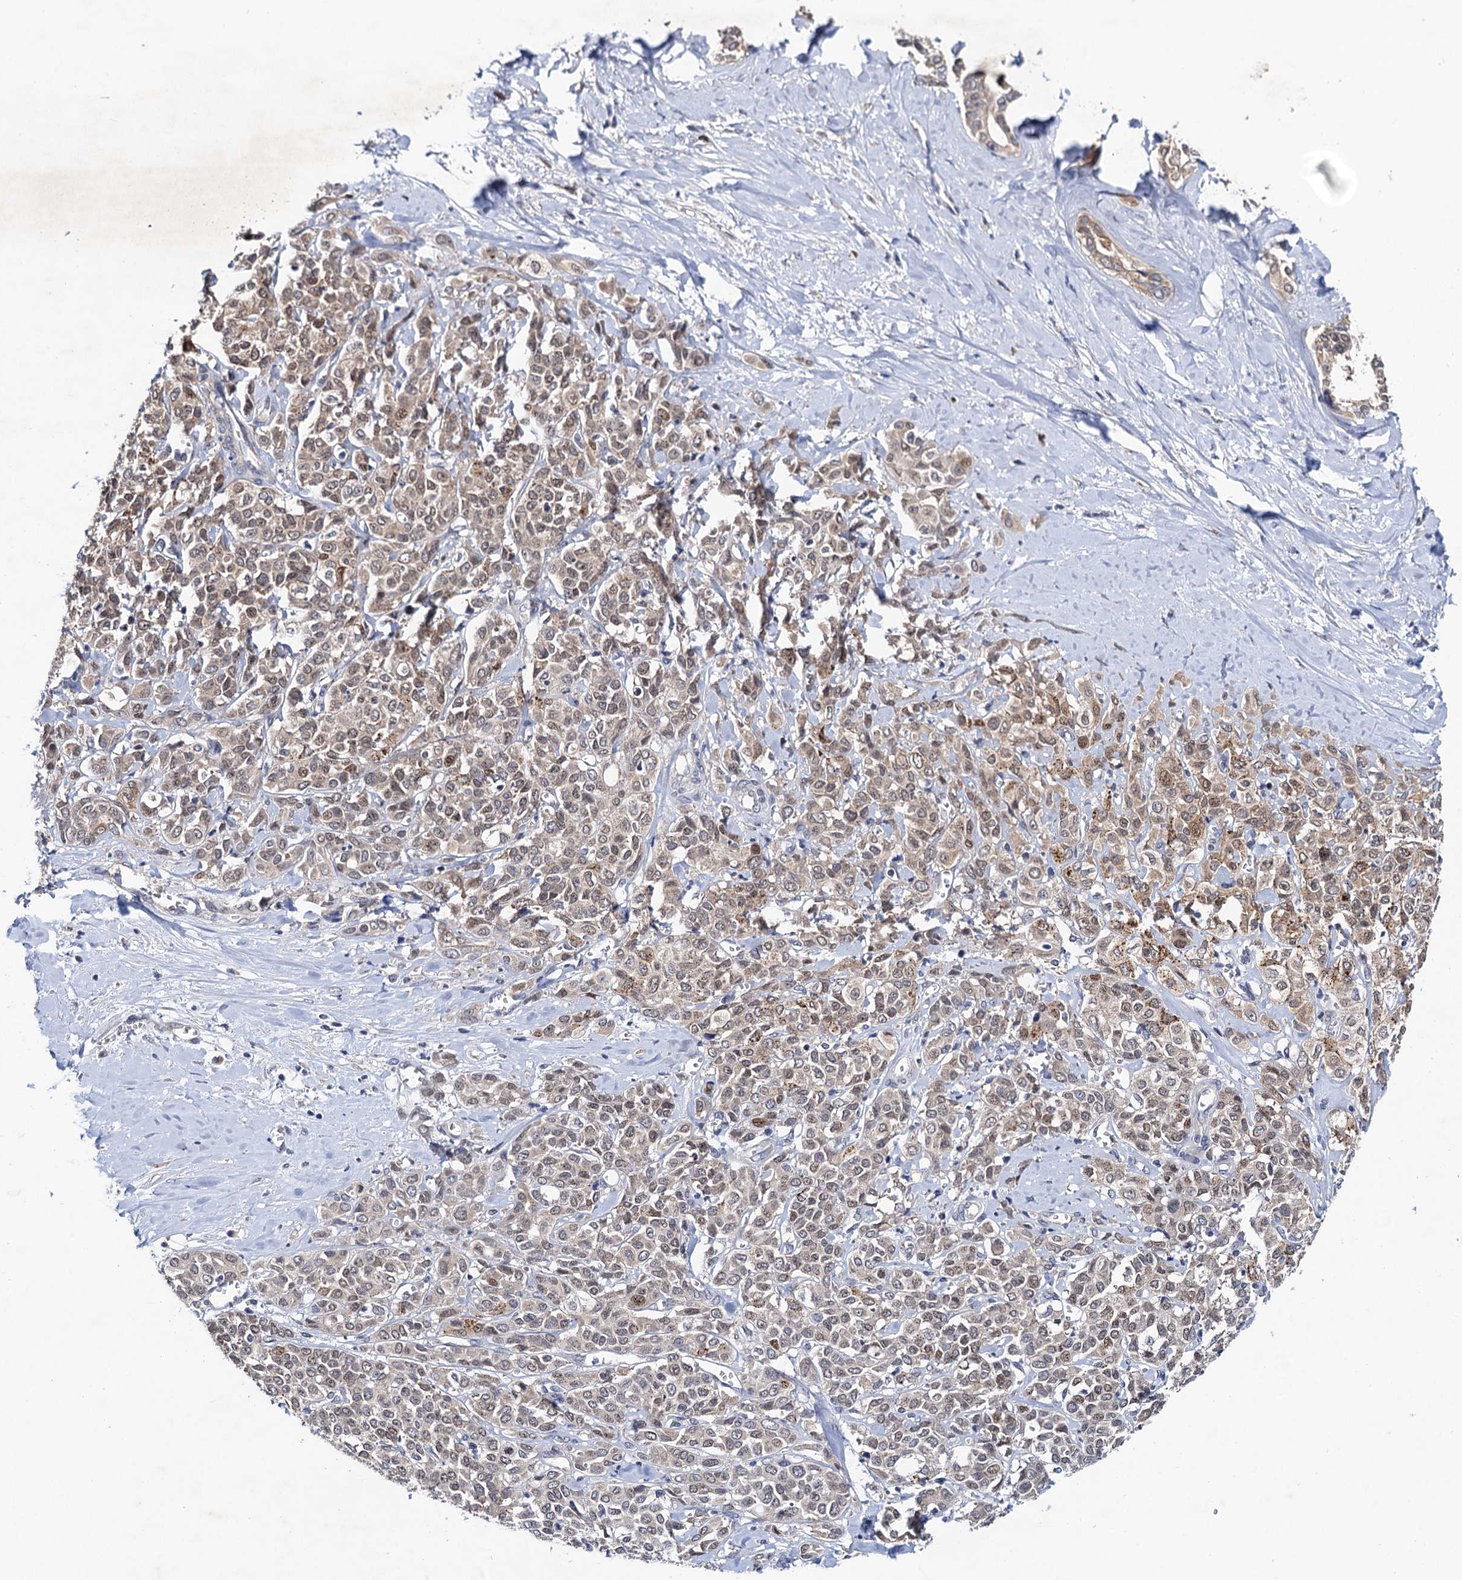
{"staining": {"intensity": "weak", "quantity": "<25%", "location": "nuclear"}, "tissue": "liver cancer", "cell_type": "Tumor cells", "image_type": "cancer", "snomed": [{"axis": "morphology", "description": "Cholangiocarcinoma"}, {"axis": "topography", "description": "Liver"}], "caption": "Tumor cells are negative for protein expression in human liver cancer.", "gene": "TMEM39B", "patient": {"sex": "female", "age": 77}}